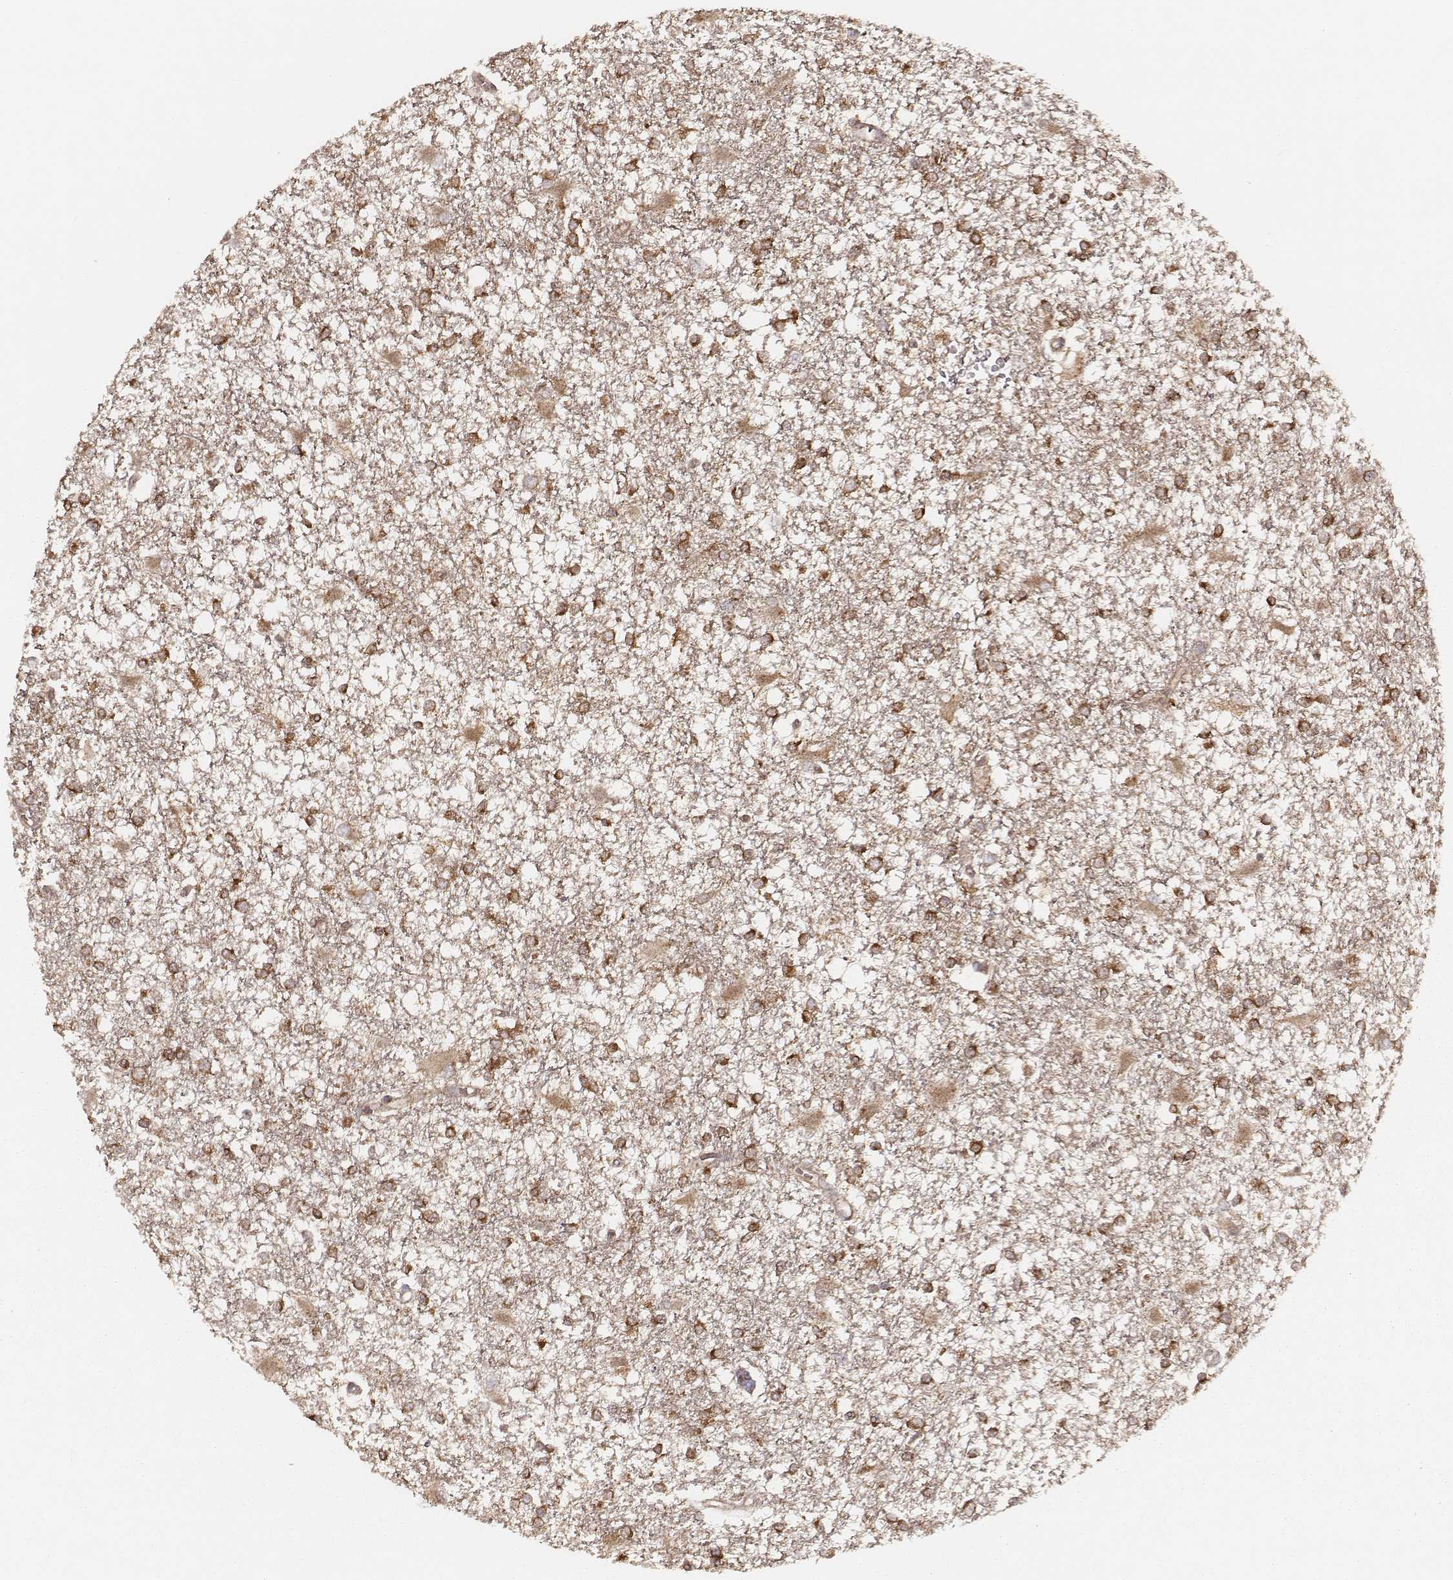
{"staining": {"intensity": "strong", "quantity": ">75%", "location": "cytoplasmic/membranous"}, "tissue": "glioma", "cell_type": "Tumor cells", "image_type": "cancer", "snomed": [{"axis": "morphology", "description": "Glioma, malignant, High grade"}, {"axis": "topography", "description": "Cerebral cortex"}], "caption": "Protein expression analysis of glioma displays strong cytoplasmic/membranous expression in approximately >75% of tumor cells. (DAB = brown stain, brightfield microscopy at high magnification).", "gene": "CARS1", "patient": {"sex": "male", "age": 79}}